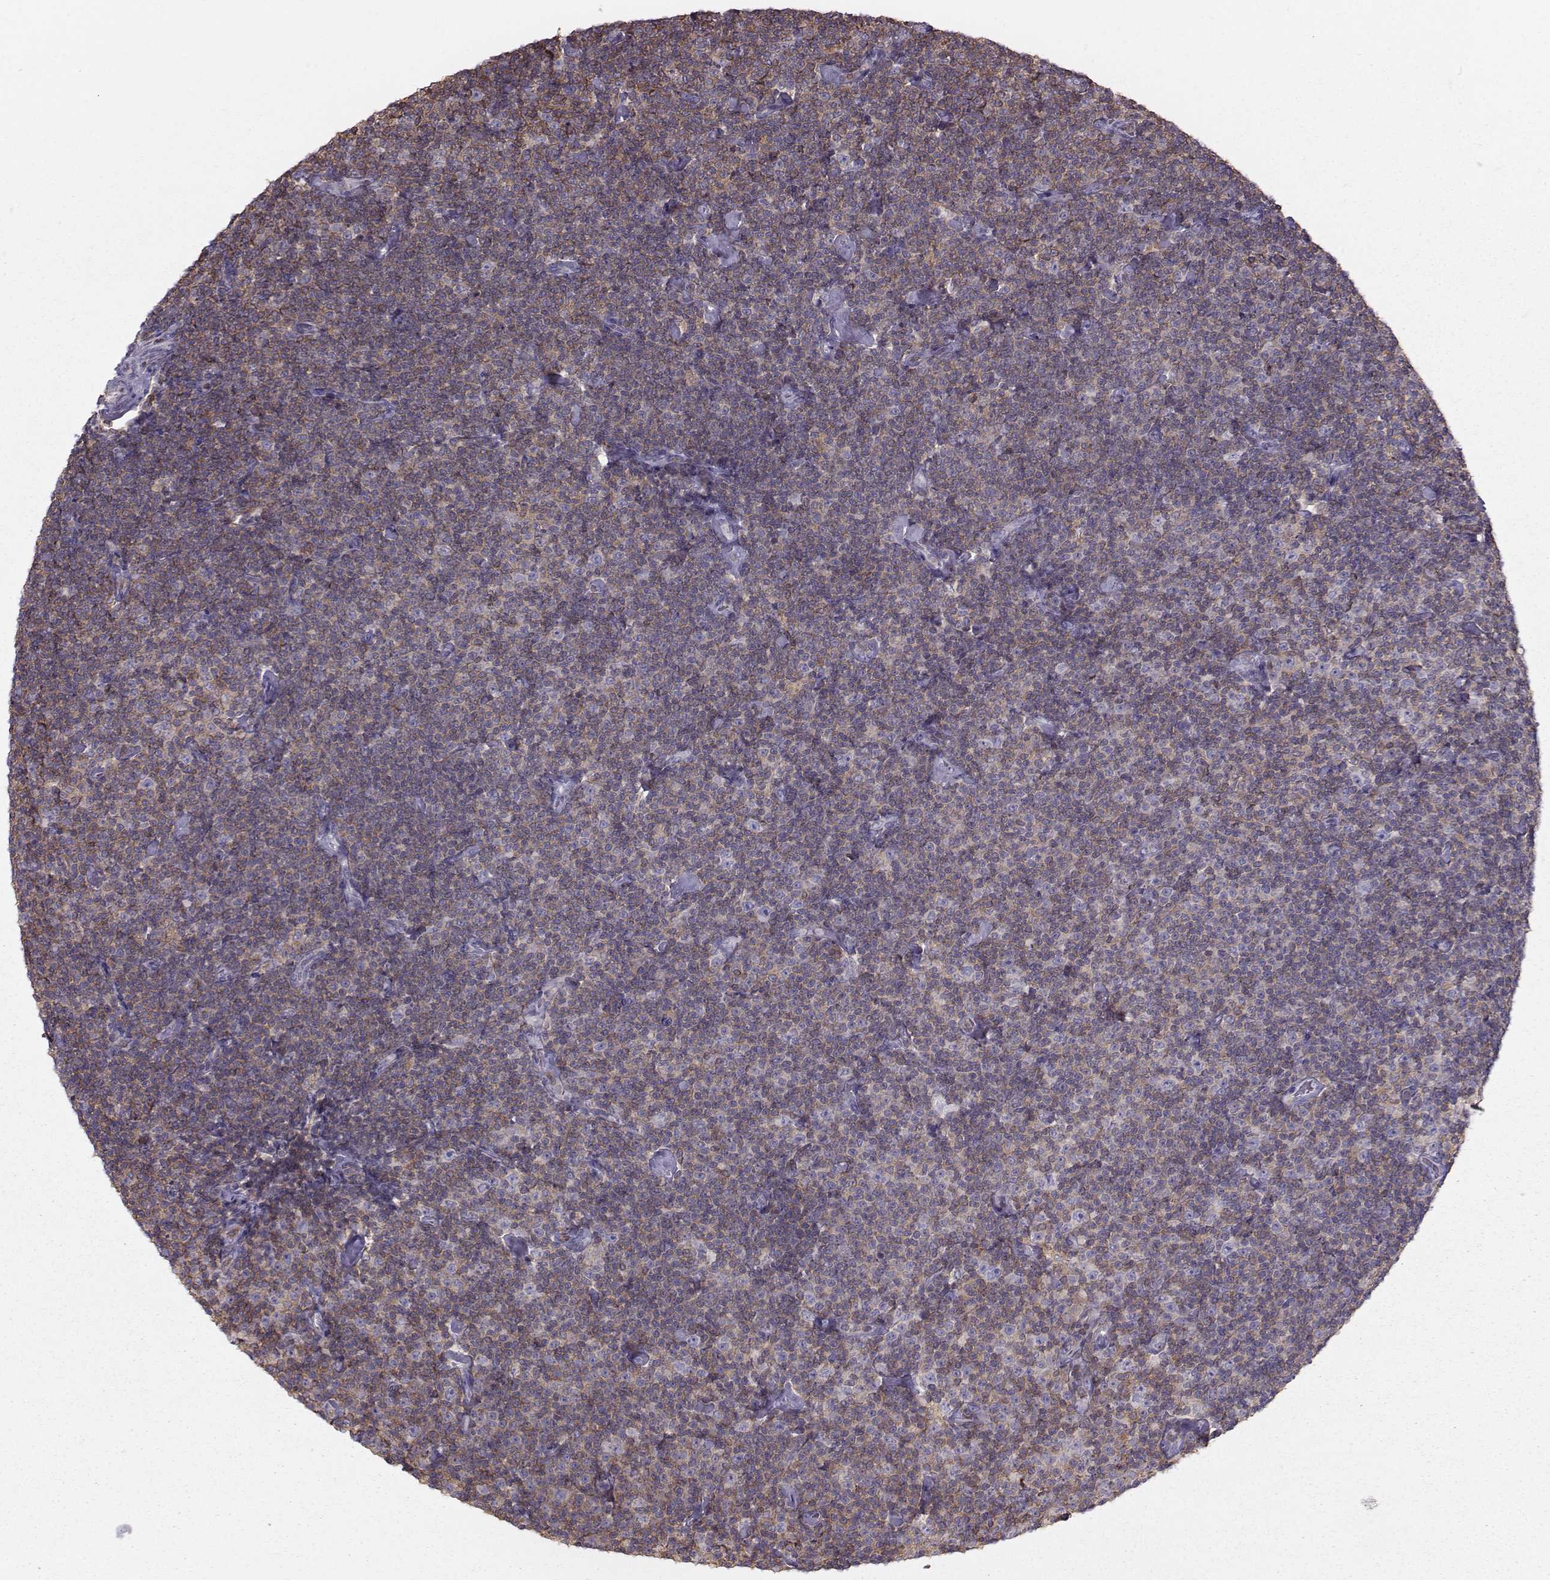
{"staining": {"intensity": "moderate", "quantity": ">75%", "location": "cytoplasmic/membranous"}, "tissue": "lymphoma", "cell_type": "Tumor cells", "image_type": "cancer", "snomed": [{"axis": "morphology", "description": "Malignant lymphoma, non-Hodgkin's type, Low grade"}, {"axis": "topography", "description": "Lymph node"}], "caption": "Protein expression analysis of human malignant lymphoma, non-Hodgkin's type (low-grade) reveals moderate cytoplasmic/membranous expression in about >75% of tumor cells.", "gene": "ZBTB32", "patient": {"sex": "male", "age": 81}}